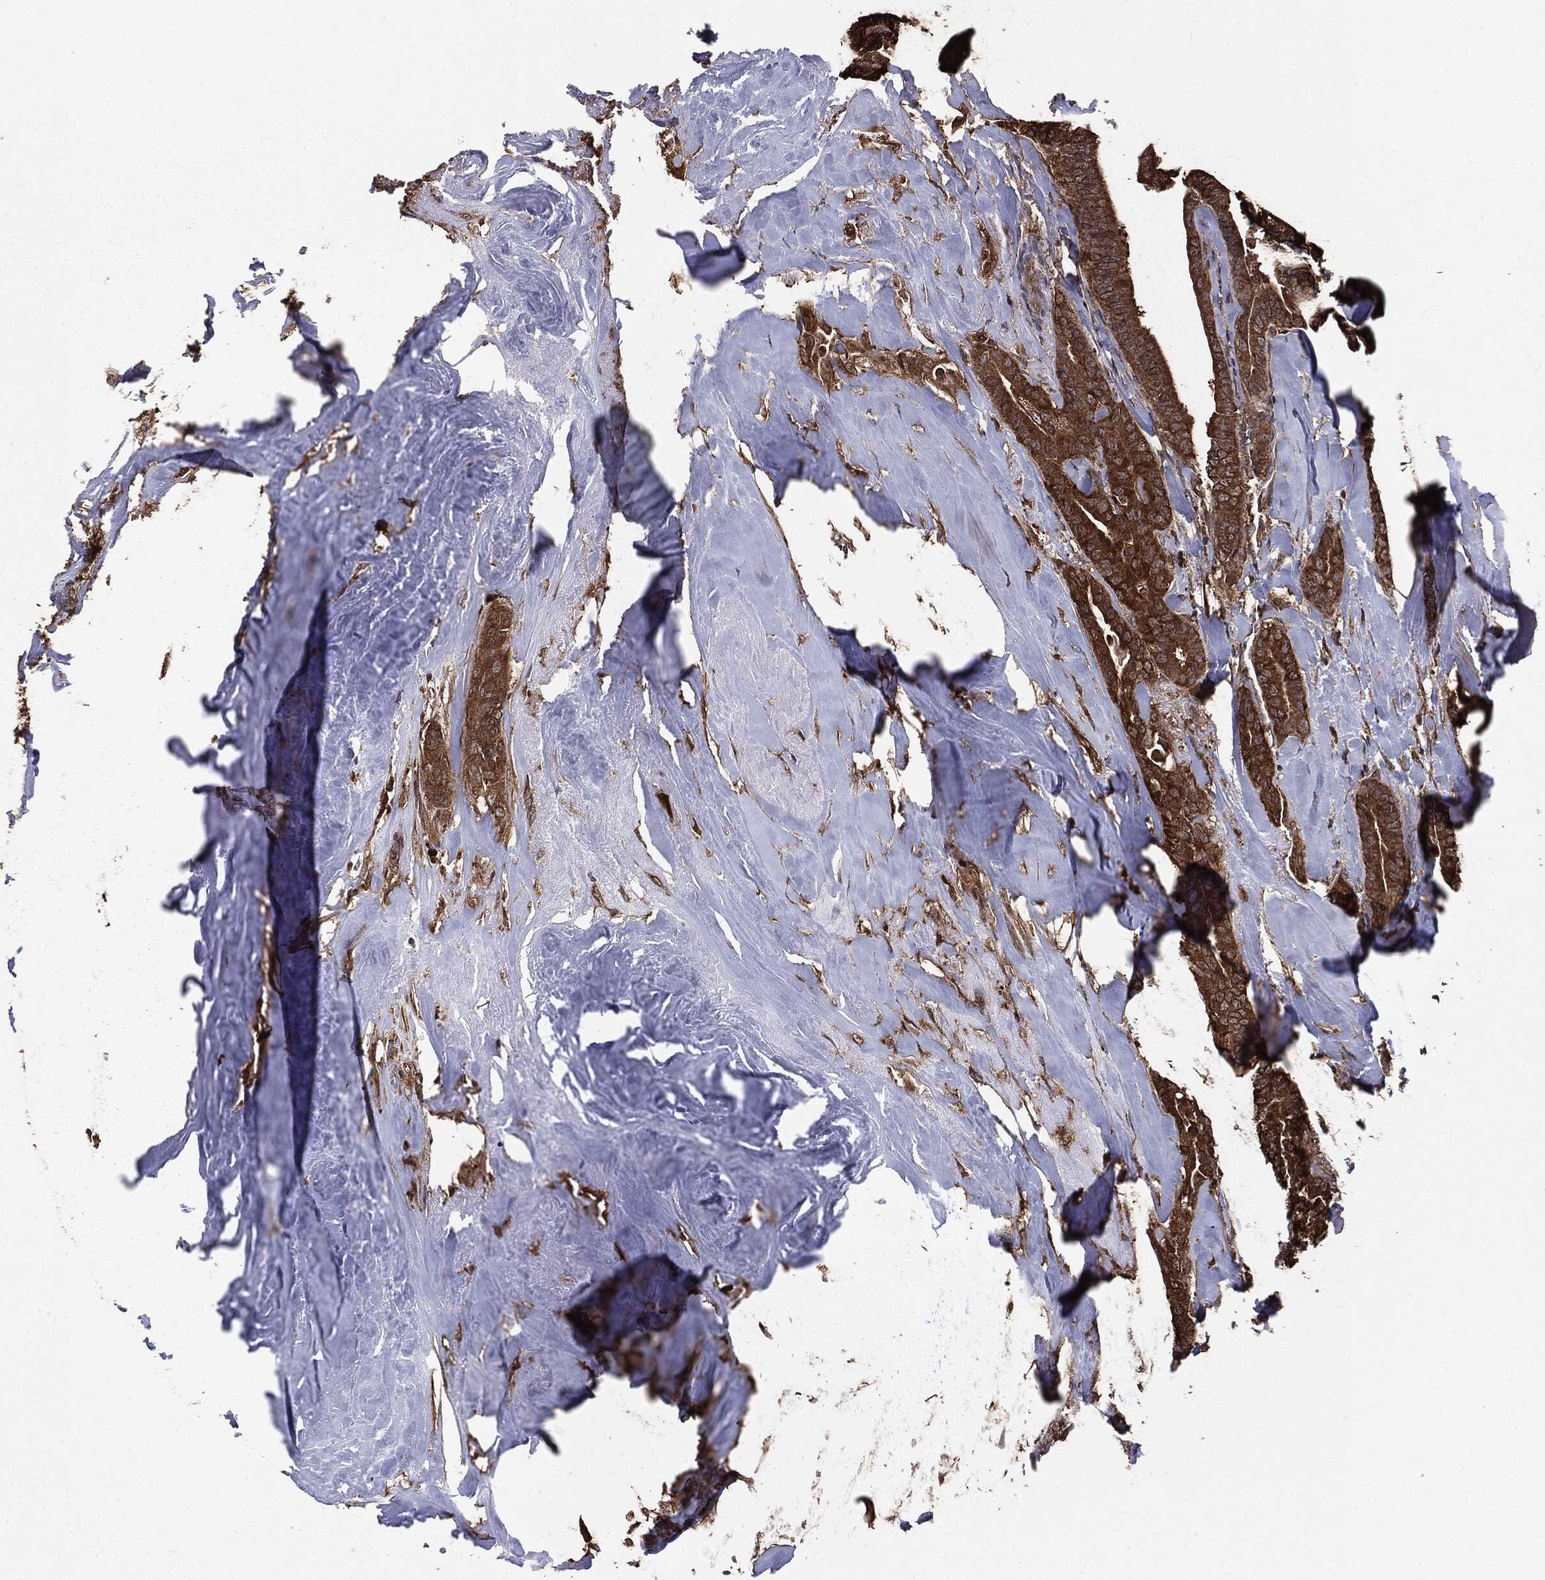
{"staining": {"intensity": "strong", "quantity": ">75%", "location": "cytoplasmic/membranous"}, "tissue": "thyroid cancer", "cell_type": "Tumor cells", "image_type": "cancer", "snomed": [{"axis": "morphology", "description": "Papillary adenocarcinoma, NOS"}, {"axis": "topography", "description": "Thyroid gland"}], "caption": "This is an image of IHC staining of thyroid cancer, which shows strong expression in the cytoplasmic/membranous of tumor cells.", "gene": "NME1", "patient": {"sex": "male", "age": 61}}